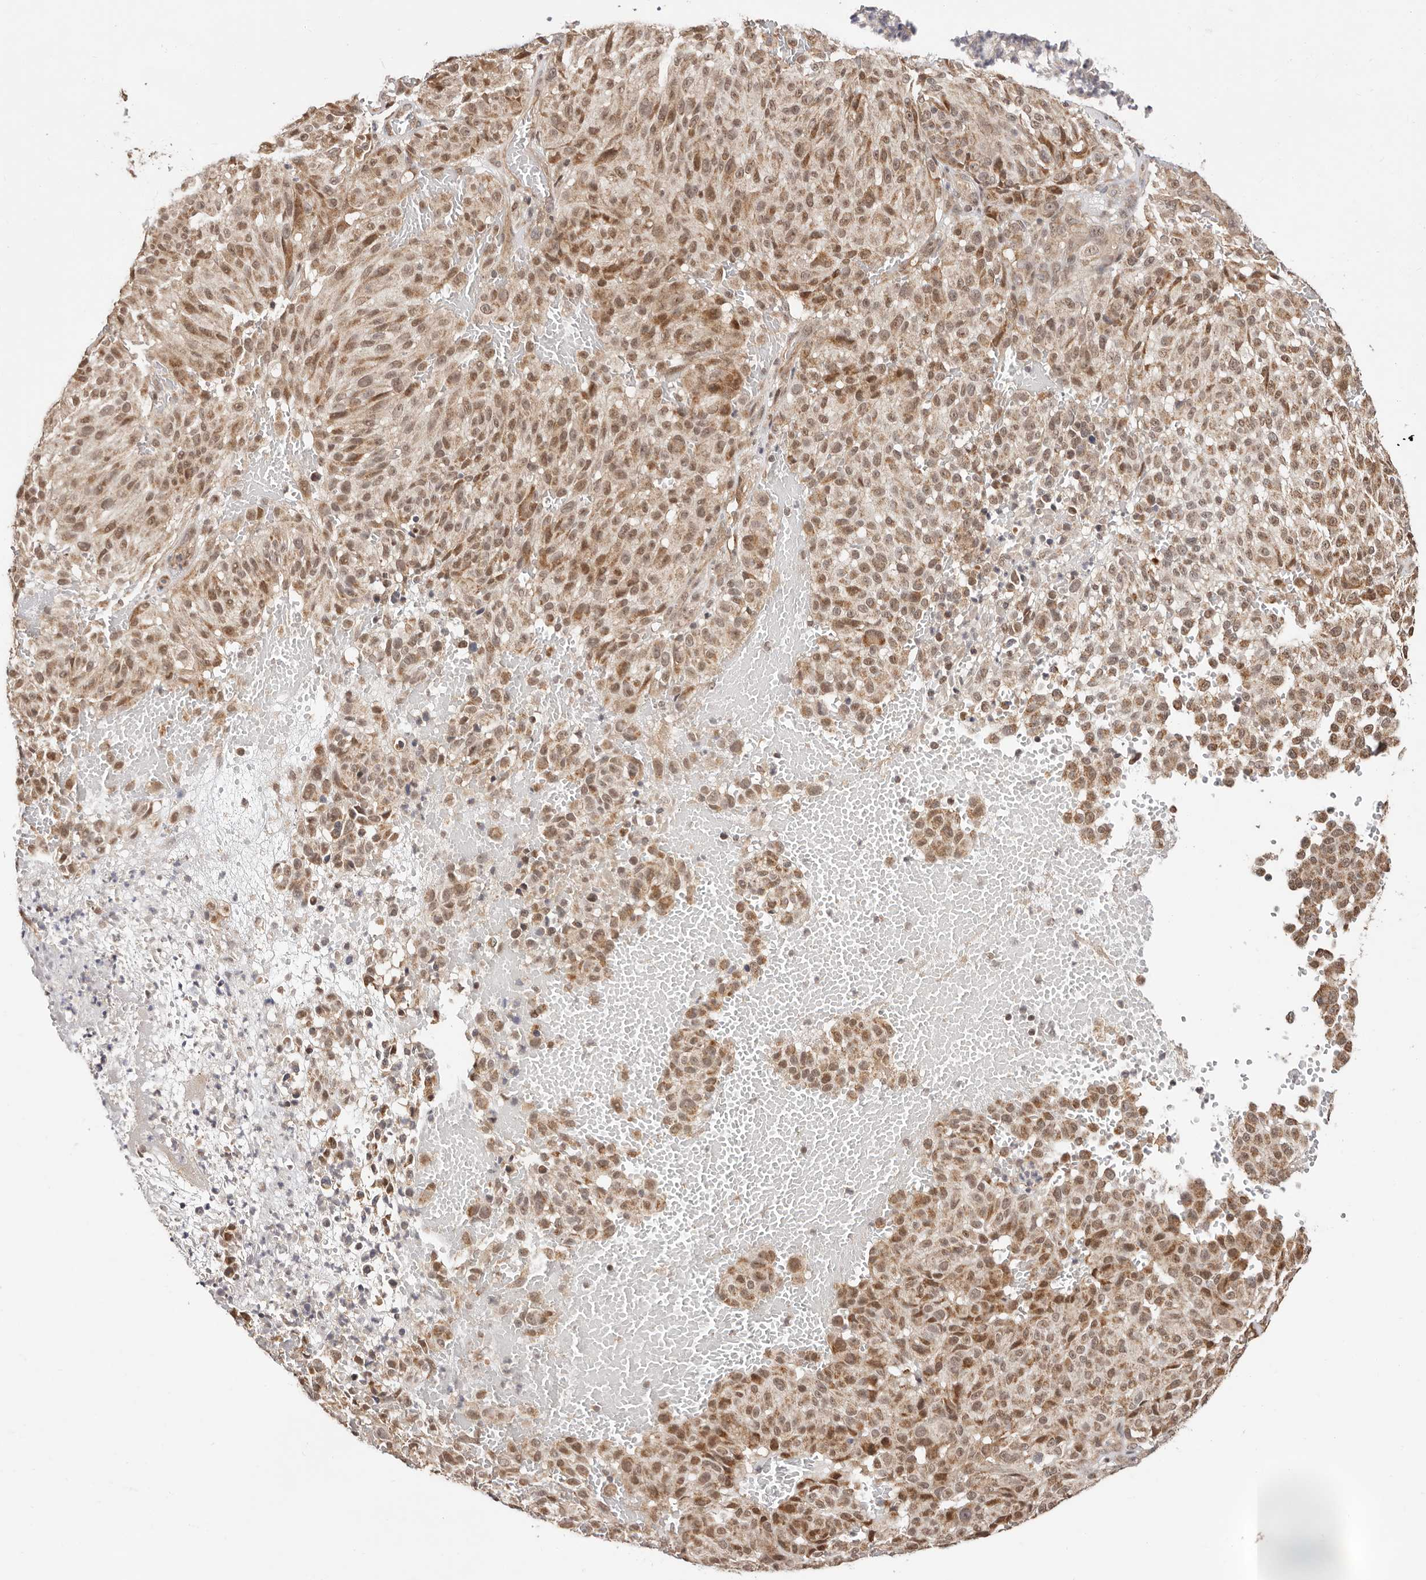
{"staining": {"intensity": "moderate", "quantity": ">75%", "location": "cytoplasmic/membranous,nuclear"}, "tissue": "melanoma", "cell_type": "Tumor cells", "image_type": "cancer", "snomed": [{"axis": "morphology", "description": "Malignant melanoma, NOS"}, {"axis": "topography", "description": "Skin"}], "caption": "Tumor cells show moderate cytoplasmic/membranous and nuclear positivity in about >75% of cells in malignant melanoma. (Brightfield microscopy of DAB IHC at high magnification).", "gene": "CTNNBL1", "patient": {"sex": "male", "age": 83}}